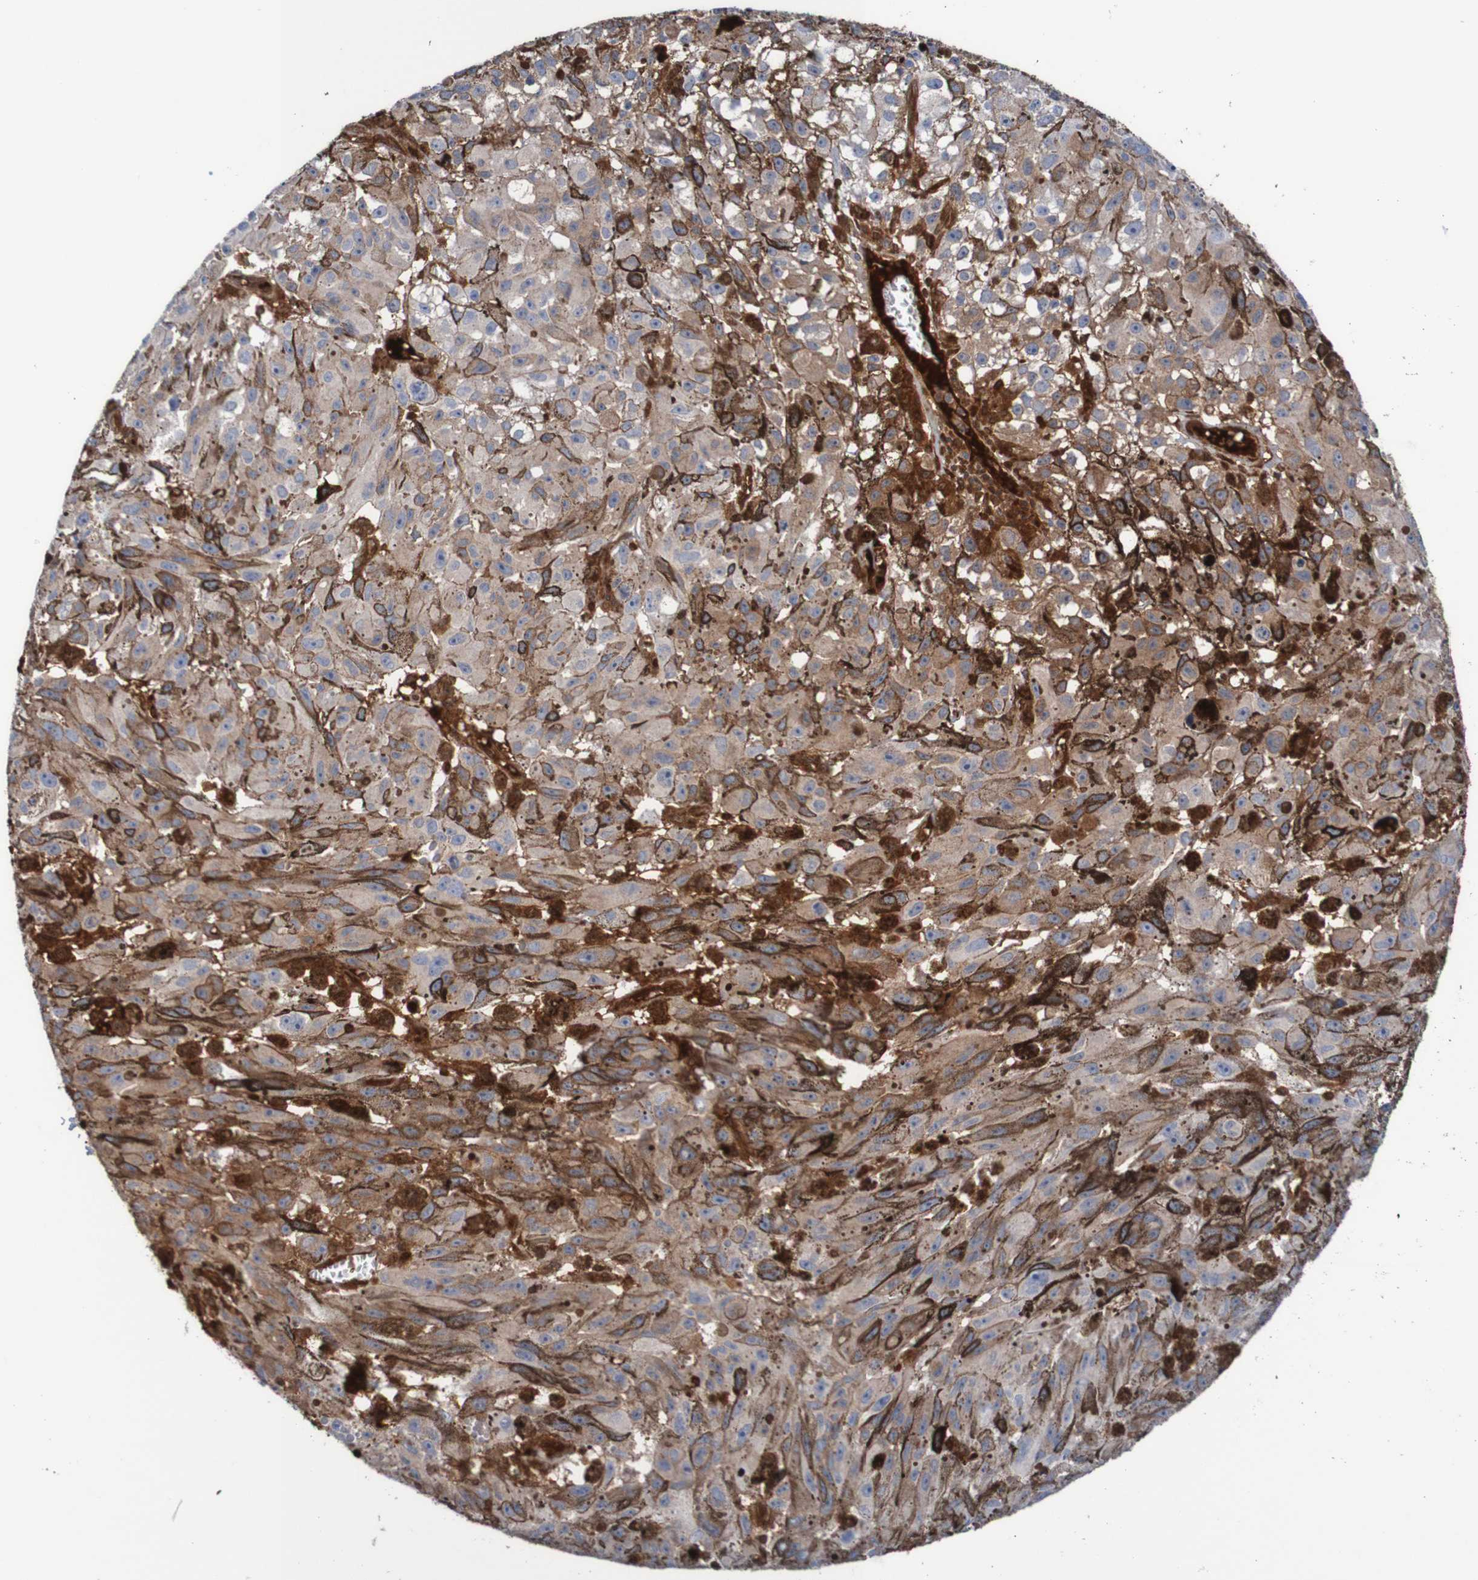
{"staining": {"intensity": "weak", "quantity": ">75%", "location": "cytoplasmic/membranous"}, "tissue": "melanoma", "cell_type": "Tumor cells", "image_type": "cancer", "snomed": [{"axis": "morphology", "description": "Malignant melanoma, NOS"}, {"axis": "topography", "description": "Skin"}], "caption": "Tumor cells demonstrate low levels of weak cytoplasmic/membranous staining in approximately >75% of cells in melanoma. (Stains: DAB (3,3'-diaminobenzidine) in brown, nuclei in blue, Microscopy: brightfield microscopy at high magnification).", "gene": "RIGI", "patient": {"sex": "female", "age": 104}}